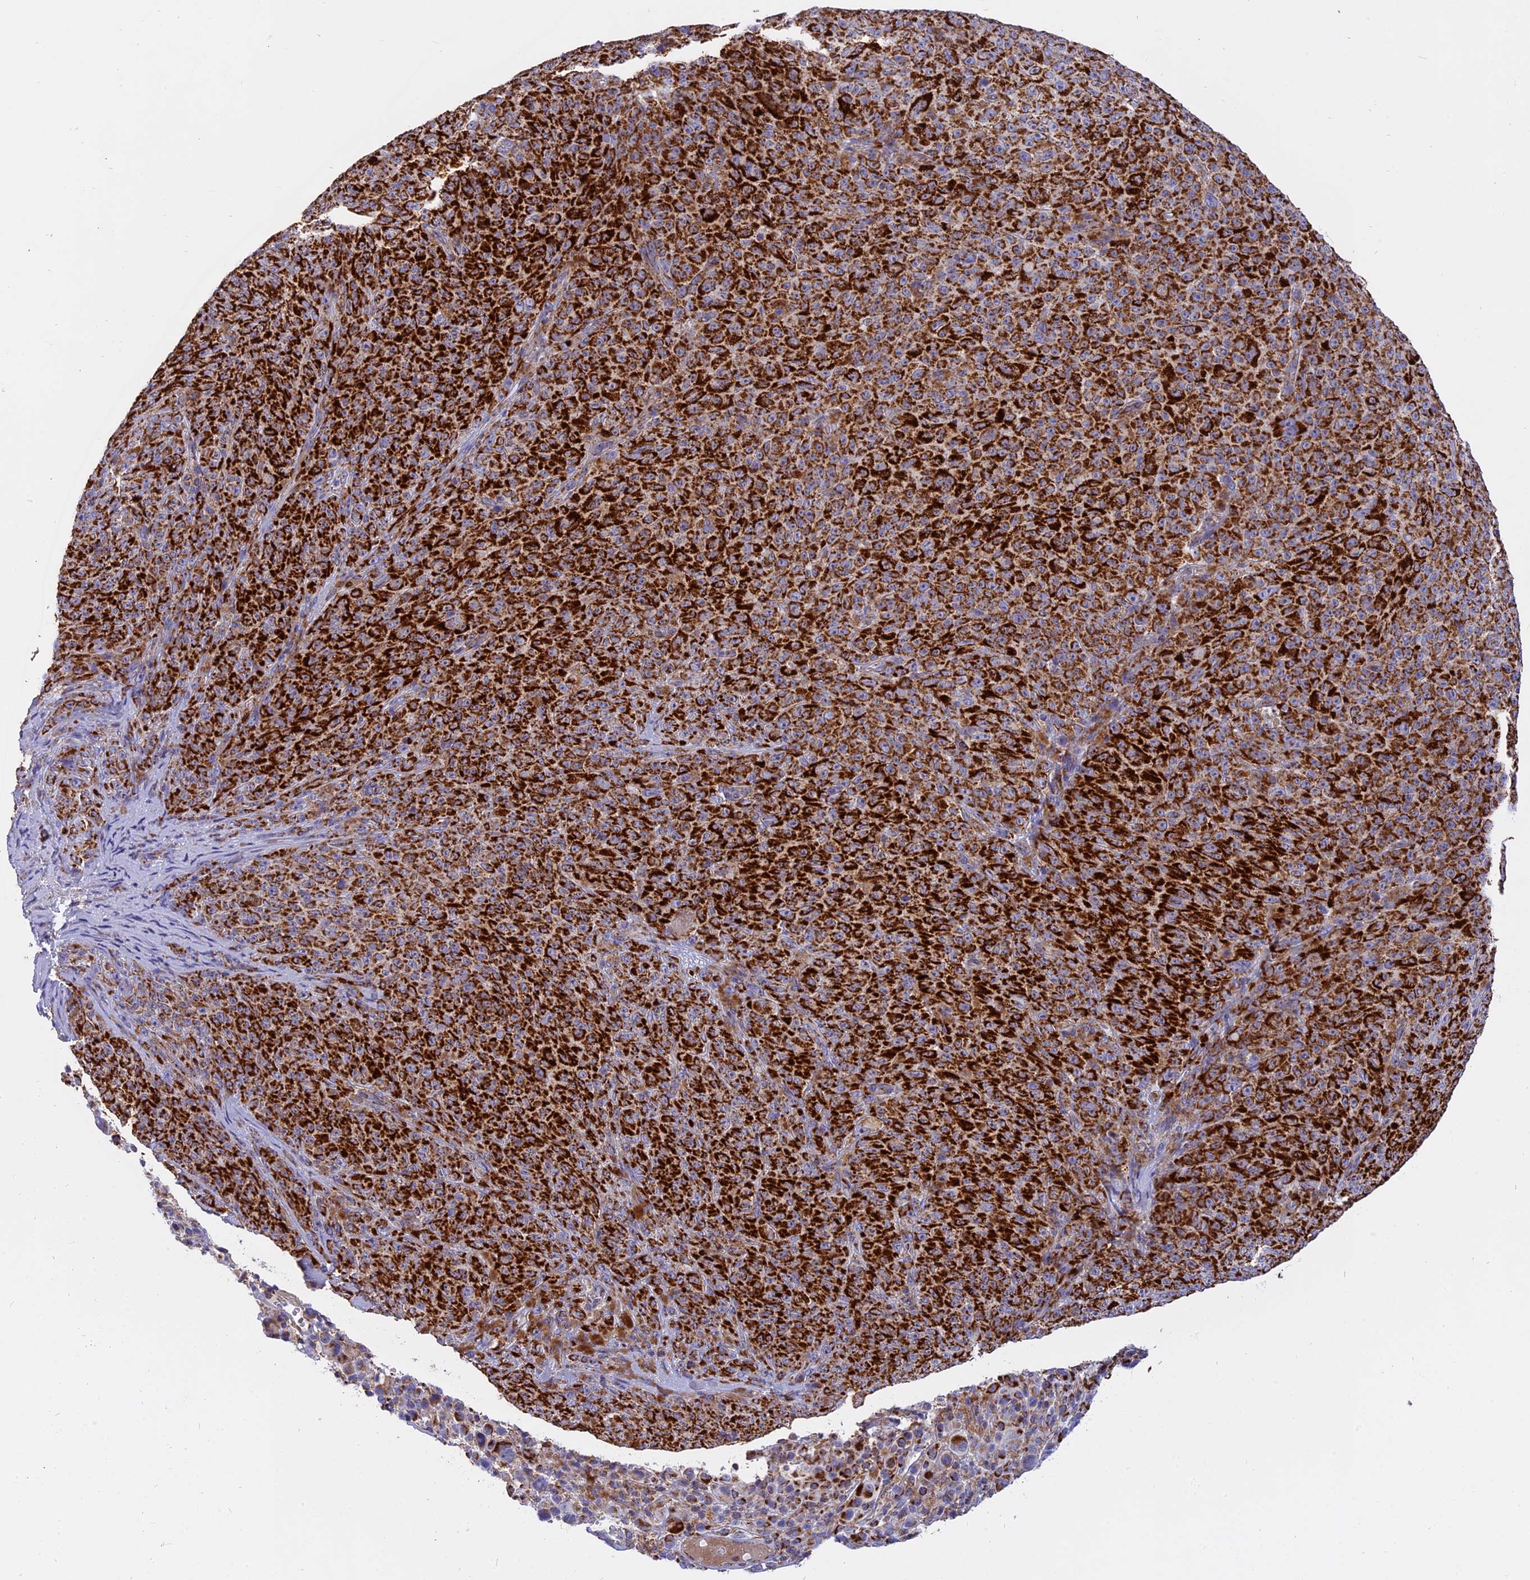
{"staining": {"intensity": "strong", "quantity": ">75%", "location": "cytoplasmic/membranous"}, "tissue": "melanoma", "cell_type": "Tumor cells", "image_type": "cancer", "snomed": [{"axis": "morphology", "description": "Malignant melanoma, NOS"}, {"axis": "topography", "description": "Skin"}], "caption": "Melanoma tissue shows strong cytoplasmic/membranous positivity in approximately >75% of tumor cells", "gene": "MRPS34", "patient": {"sex": "female", "age": 82}}